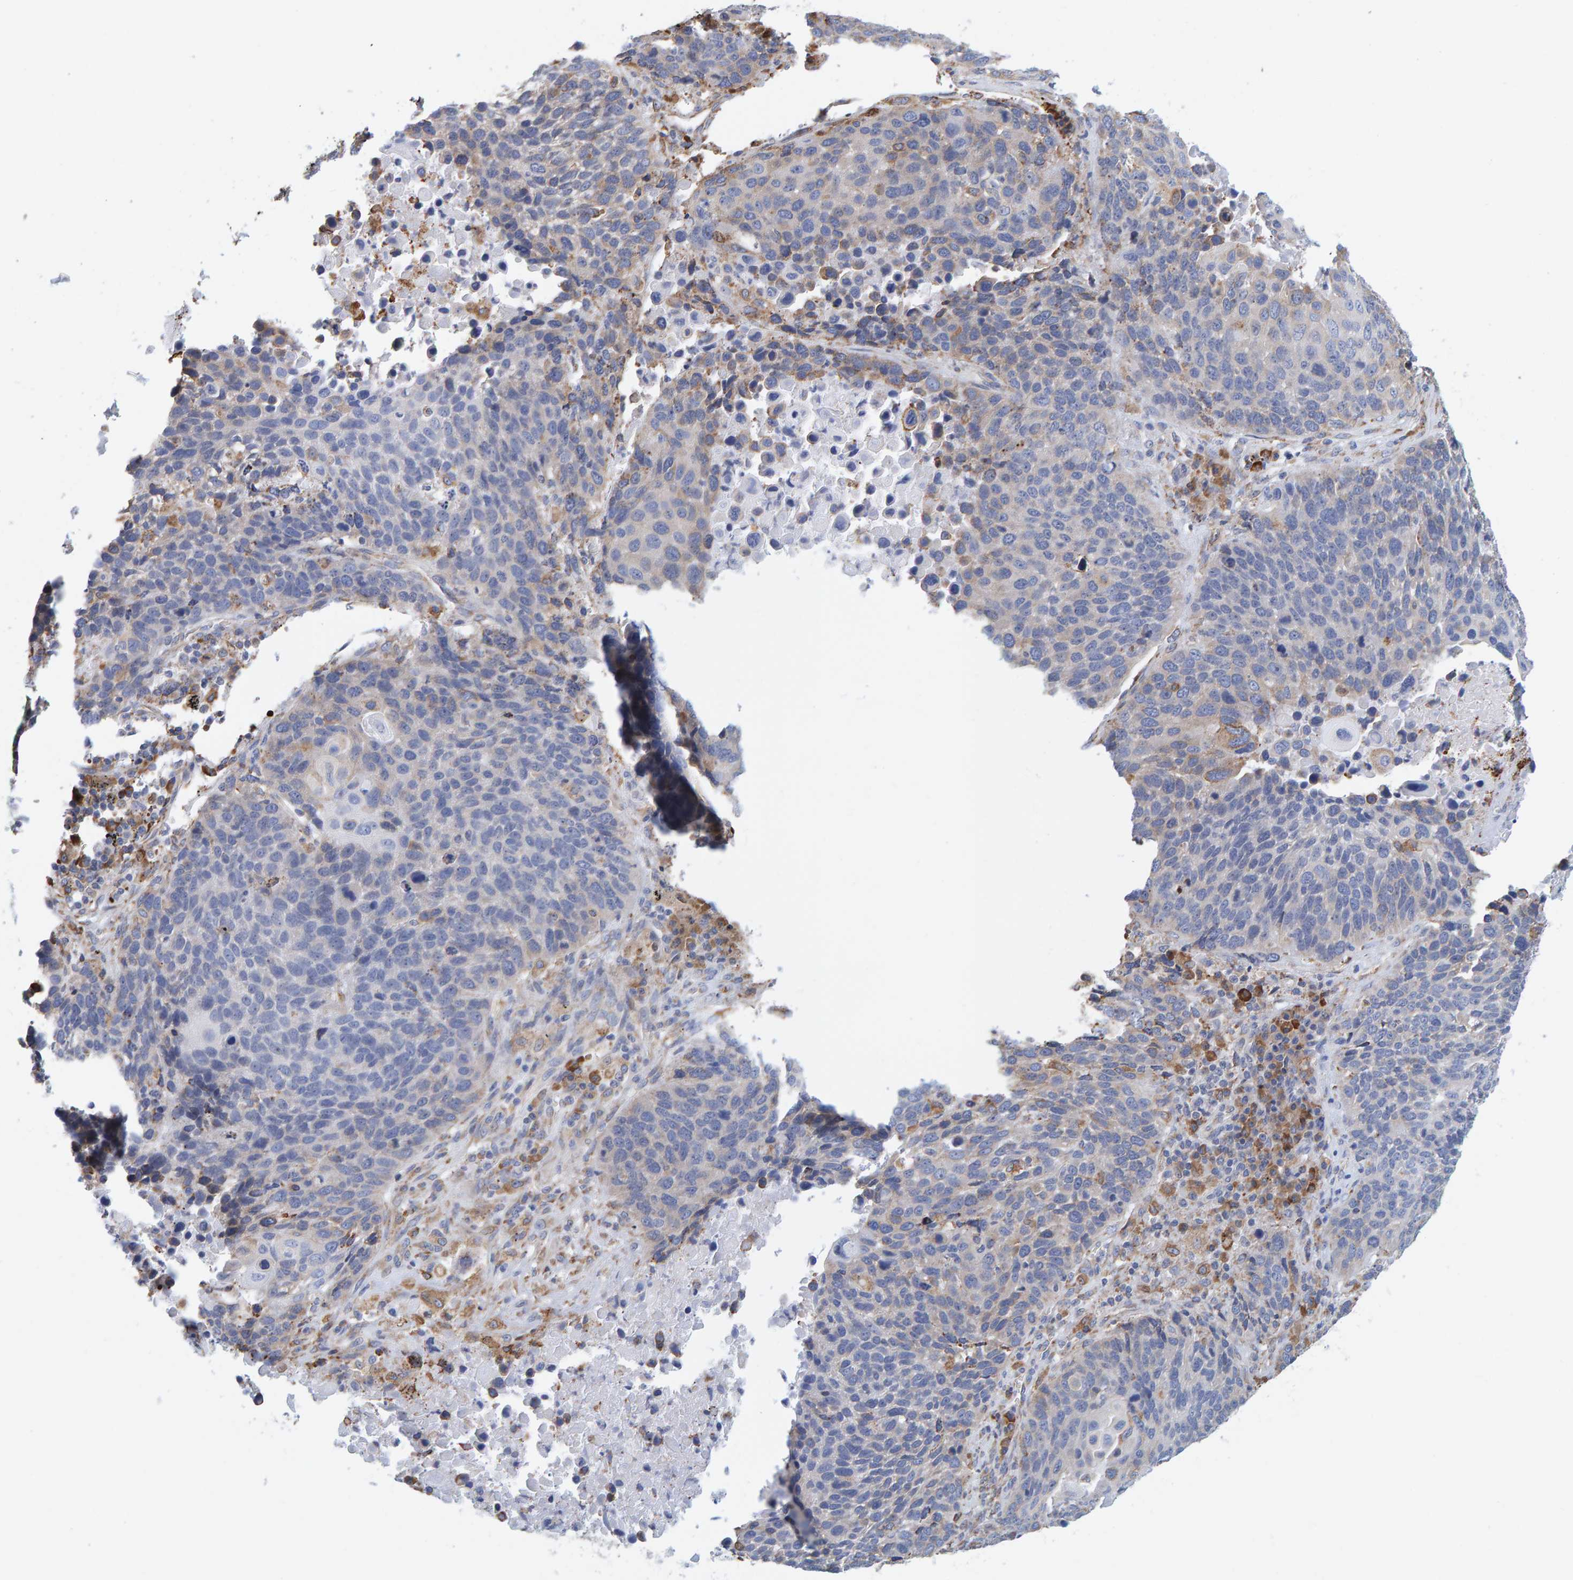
{"staining": {"intensity": "weak", "quantity": "<25%", "location": "cytoplasmic/membranous"}, "tissue": "lung cancer", "cell_type": "Tumor cells", "image_type": "cancer", "snomed": [{"axis": "morphology", "description": "Squamous cell carcinoma, NOS"}, {"axis": "topography", "description": "Lung"}], "caption": "Lung squamous cell carcinoma was stained to show a protein in brown. There is no significant expression in tumor cells. (Brightfield microscopy of DAB IHC at high magnification).", "gene": "SGPL1", "patient": {"sex": "male", "age": 66}}